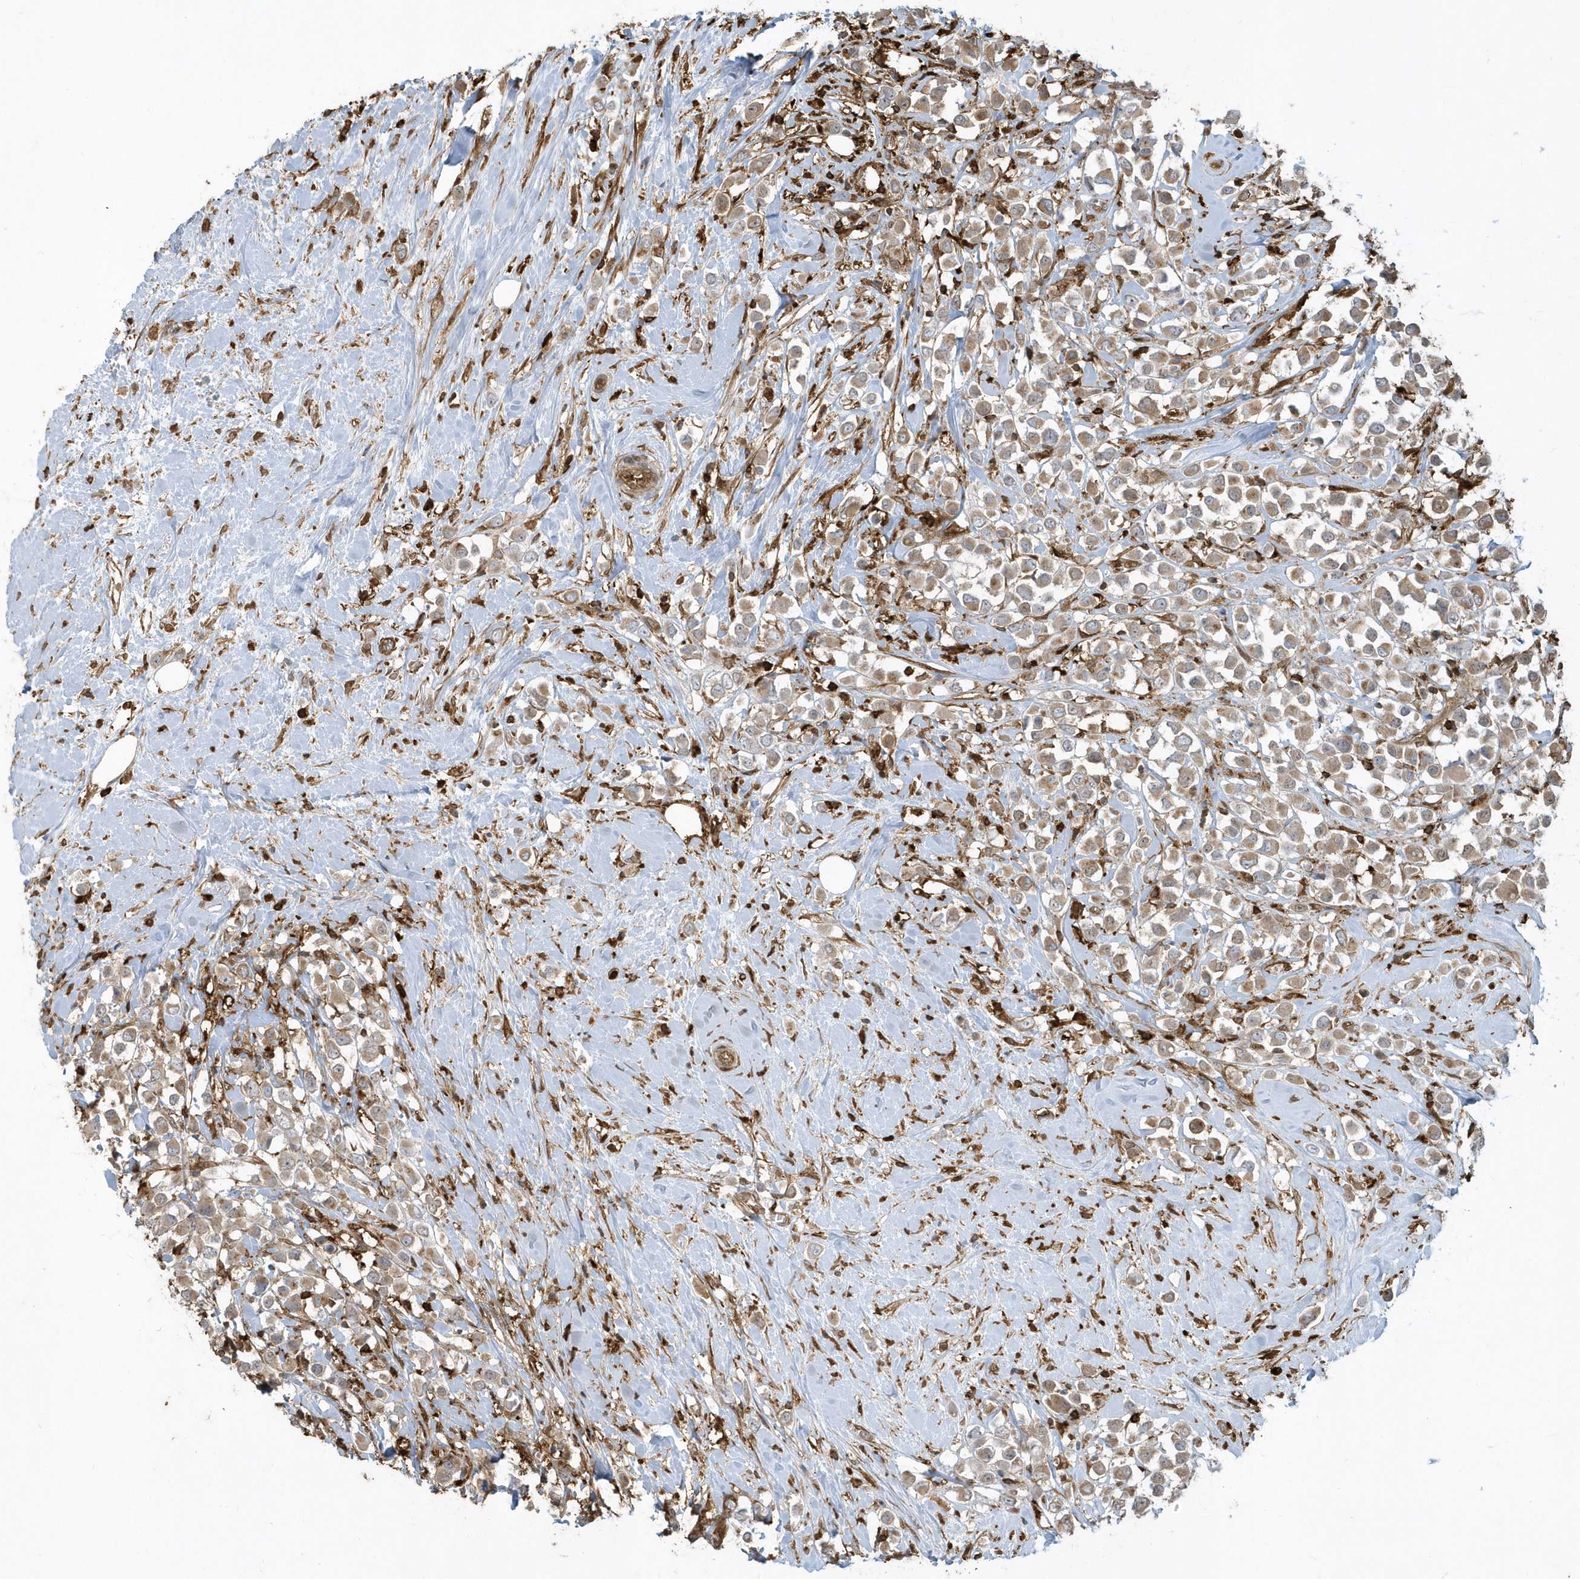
{"staining": {"intensity": "moderate", "quantity": "25%-75%", "location": "cytoplasmic/membranous"}, "tissue": "breast cancer", "cell_type": "Tumor cells", "image_type": "cancer", "snomed": [{"axis": "morphology", "description": "Duct carcinoma"}, {"axis": "topography", "description": "Breast"}], "caption": "Immunohistochemistry photomicrograph of breast cancer (intraductal carcinoma) stained for a protein (brown), which displays medium levels of moderate cytoplasmic/membranous staining in approximately 25%-75% of tumor cells.", "gene": "CLCN6", "patient": {"sex": "female", "age": 61}}